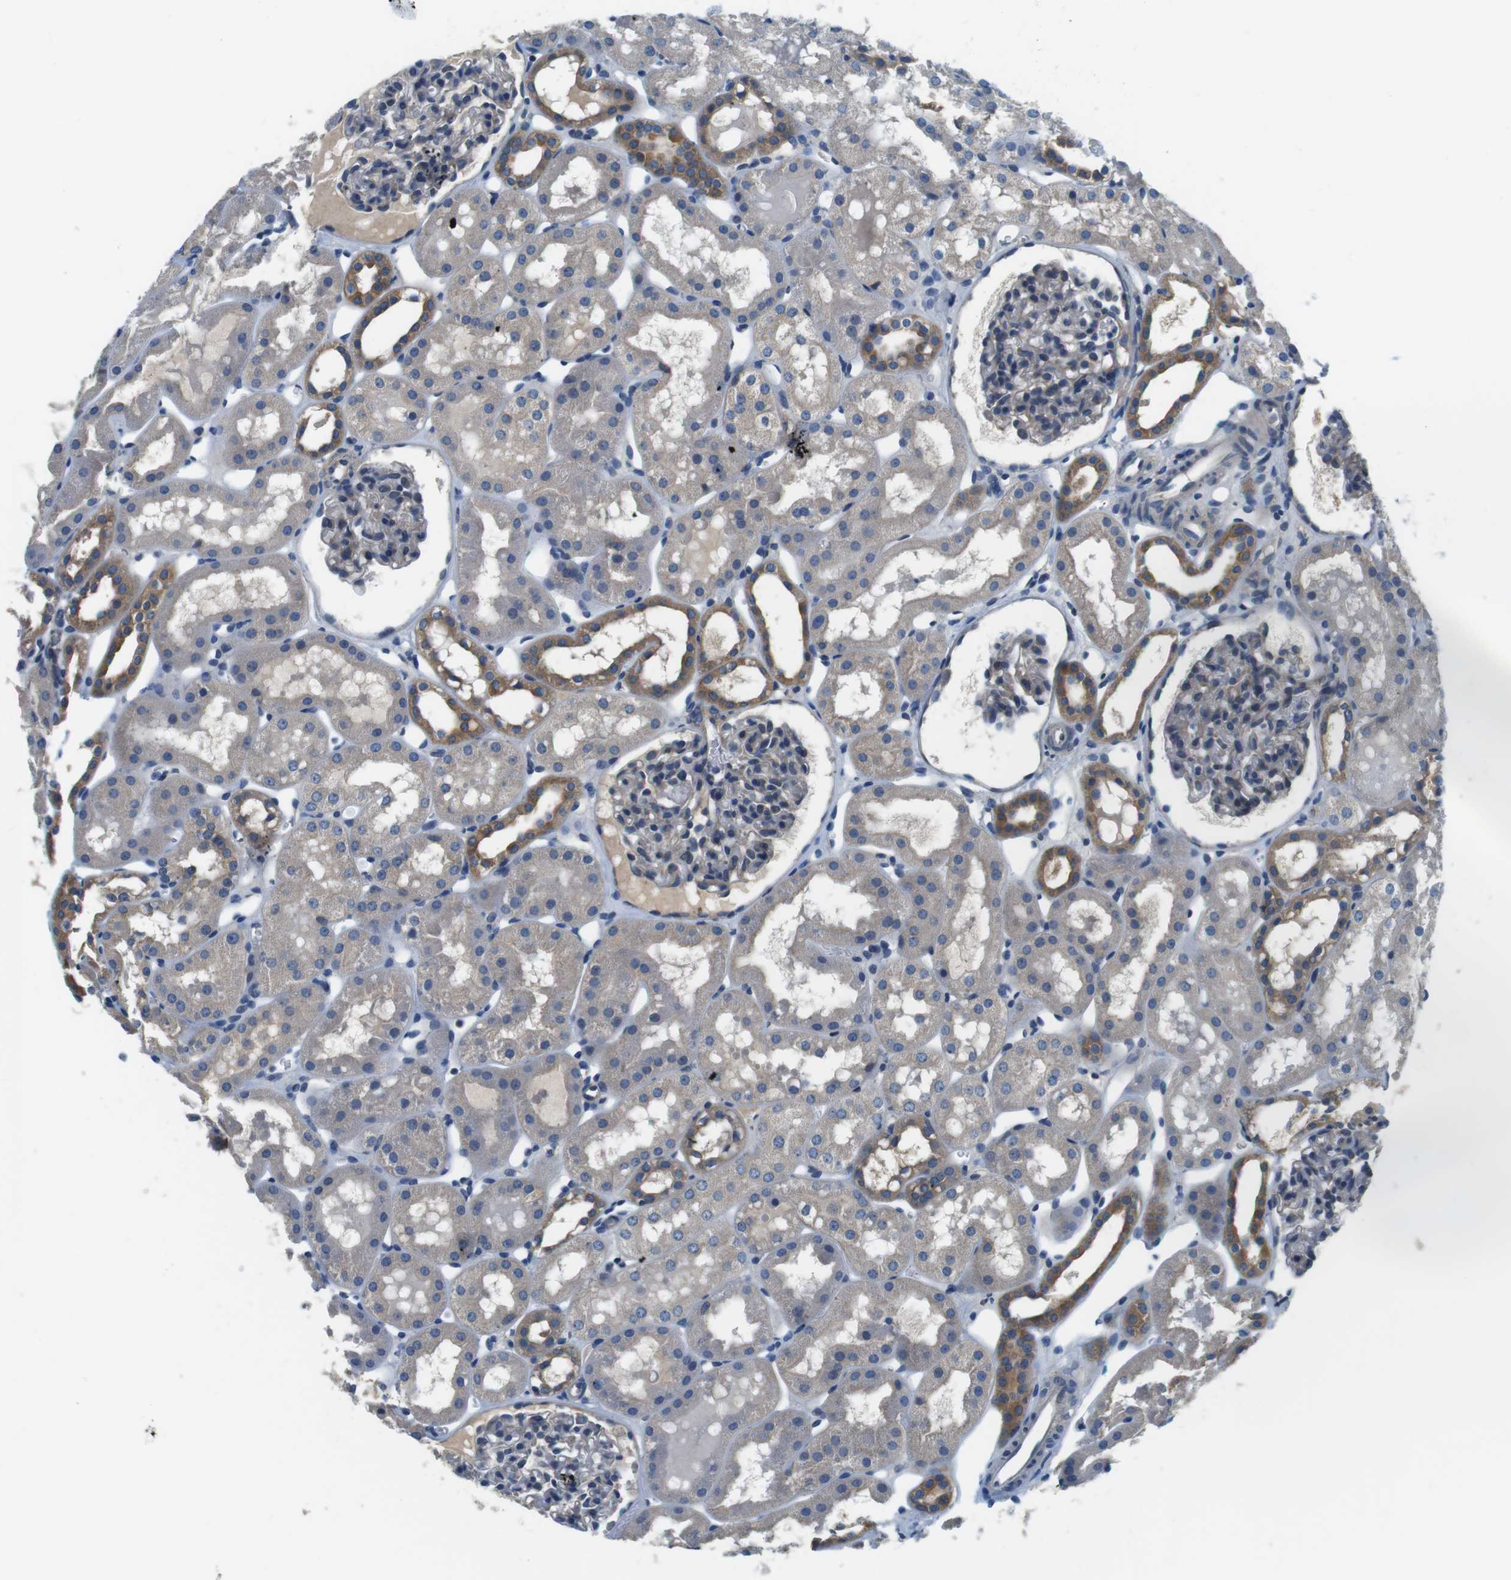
{"staining": {"intensity": "negative", "quantity": "none", "location": "none"}, "tissue": "kidney", "cell_type": "Cells in glomeruli", "image_type": "normal", "snomed": [{"axis": "morphology", "description": "Normal tissue, NOS"}, {"axis": "topography", "description": "Kidney"}, {"axis": "topography", "description": "Urinary bladder"}], "caption": "This is an IHC micrograph of normal kidney. There is no positivity in cells in glomeruli.", "gene": "DENND4C", "patient": {"sex": "male", "age": 16}}